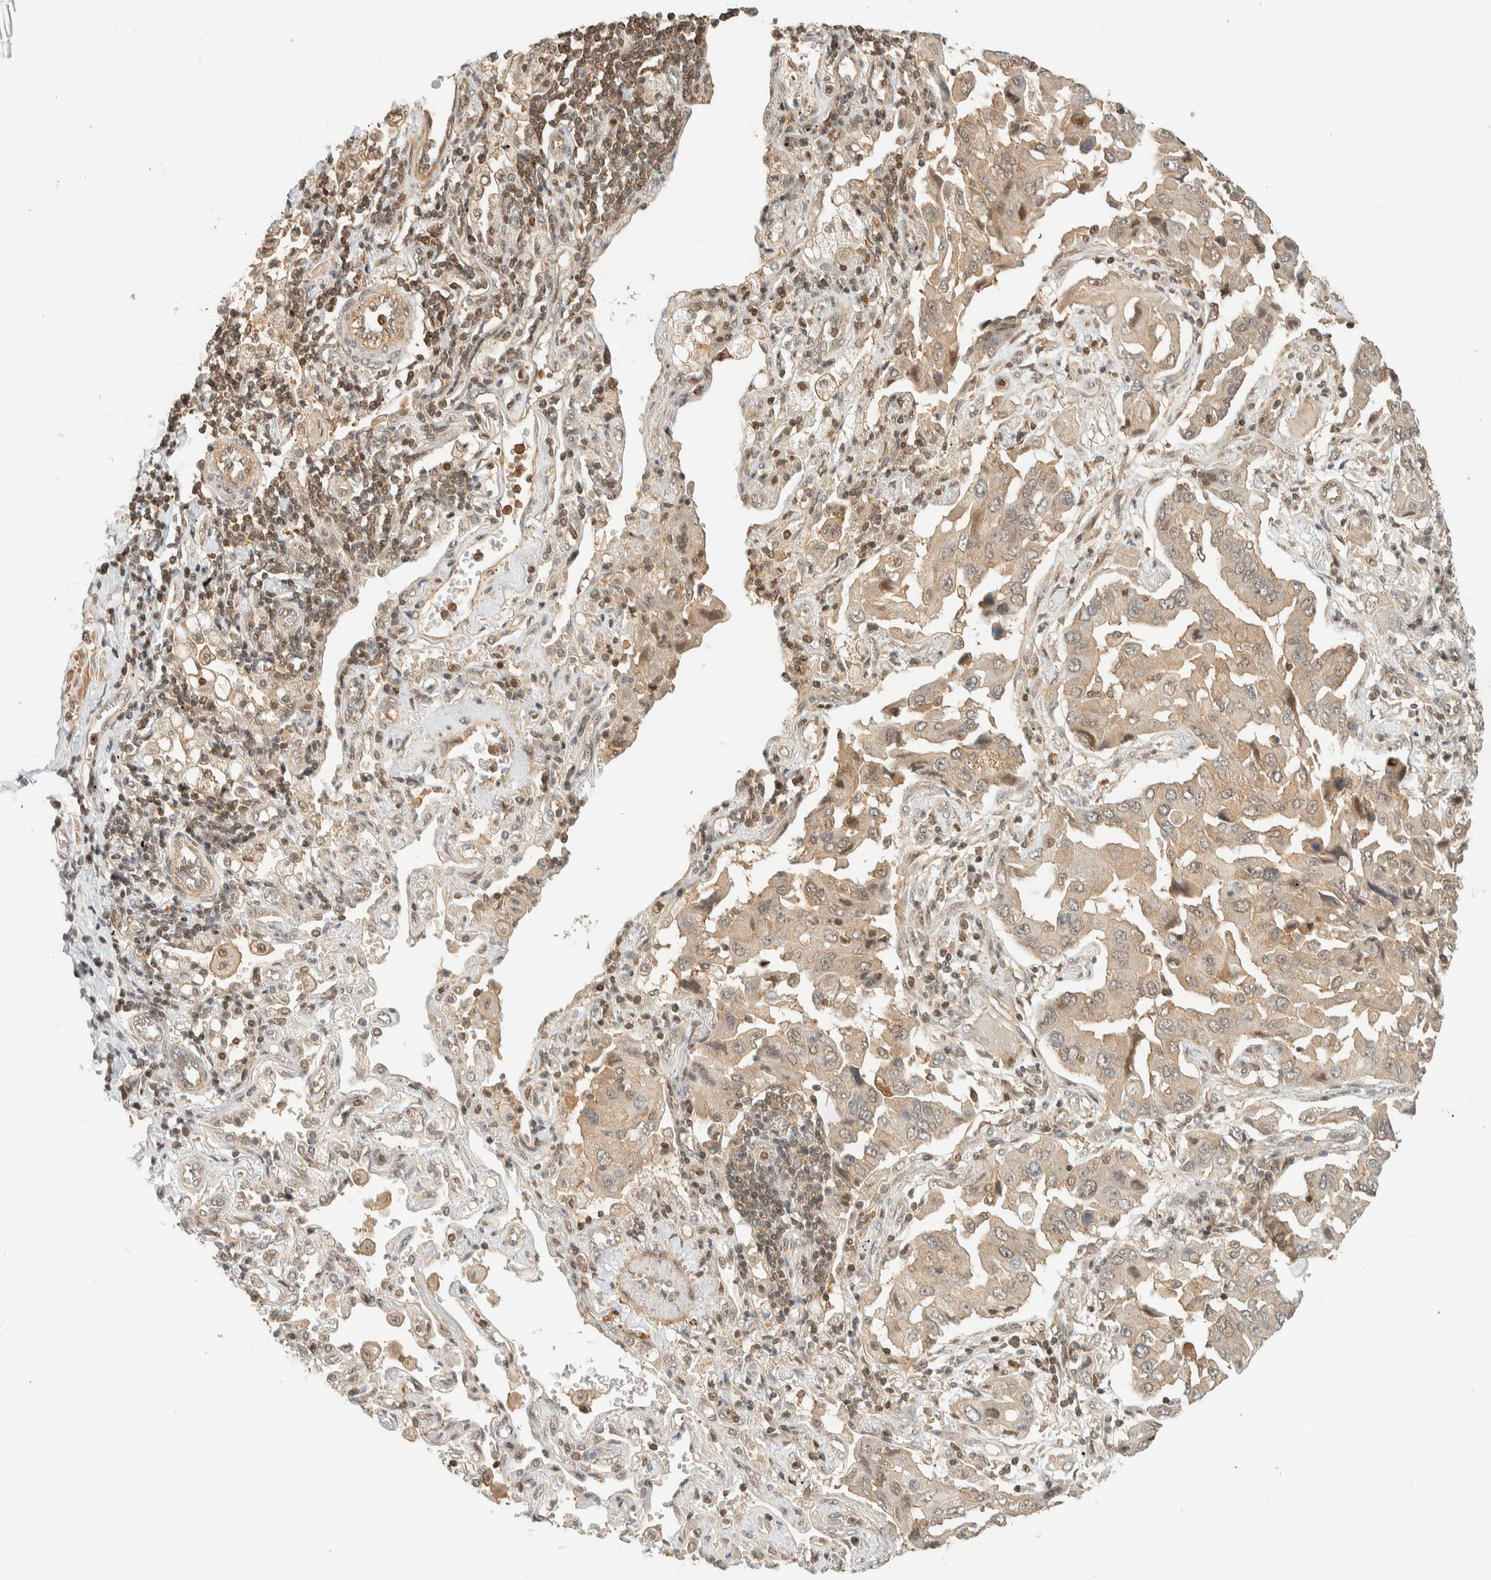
{"staining": {"intensity": "weak", "quantity": ">75%", "location": "cytoplasmic/membranous"}, "tissue": "lung cancer", "cell_type": "Tumor cells", "image_type": "cancer", "snomed": [{"axis": "morphology", "description": "Adenocarcinoma, NOS"}, {"axis": "topography", "description": "Lung"}], "caption": "DAB immunohistochemical staining of lung cancer exhibits weak cytoplasmic/membranous protein expression in approximately >75% of tumor cells.", "gene": "ARFGEF1", "patient": {"sex": "female", "age": 65}}